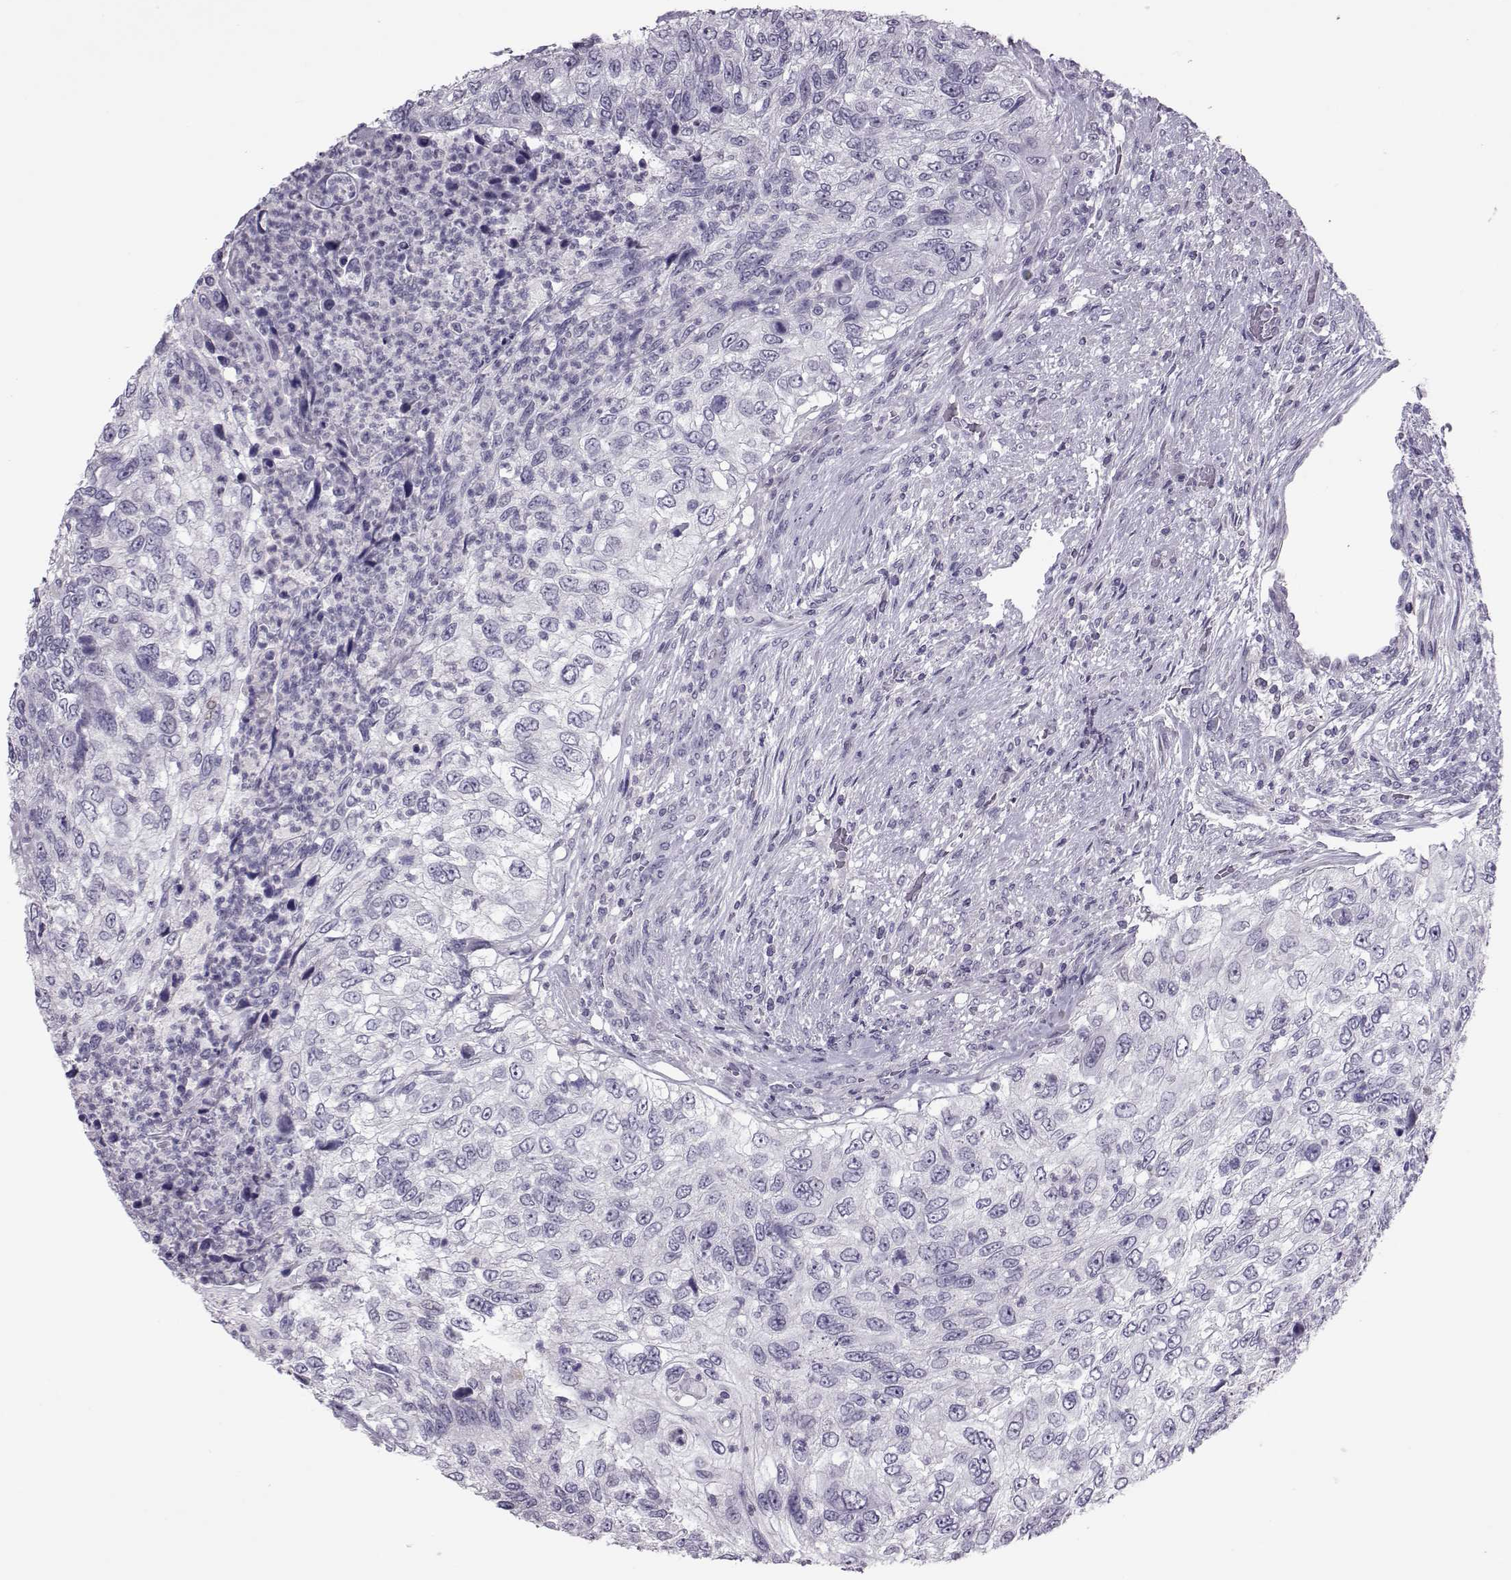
{"staining": {"intensity": "negative", "quantity": "none", "location": "none"}, "tissue": "urothelial cancer", "cell_type": "Tumor cells", "image_type": "cancer", "snomed": [{"axis": "morphology", "description": "Urothelial carcinoma, High grade"}, {"axis": "topography", "description": "Urinary bladder"}], "caption": "IHC photomicrograph of urothelial cancer stained for a protein (brown), which displays no positivity in tumor cells. The staining was performed using DAB (3,3'-diaminobenzidine) to visualize the protein expression in brown, while the nuclei were stained in blue with hematoxylin (Magnification: 20x).", "gene": "ASRGL1", "patient": {"sex": "female", "age": 60}}